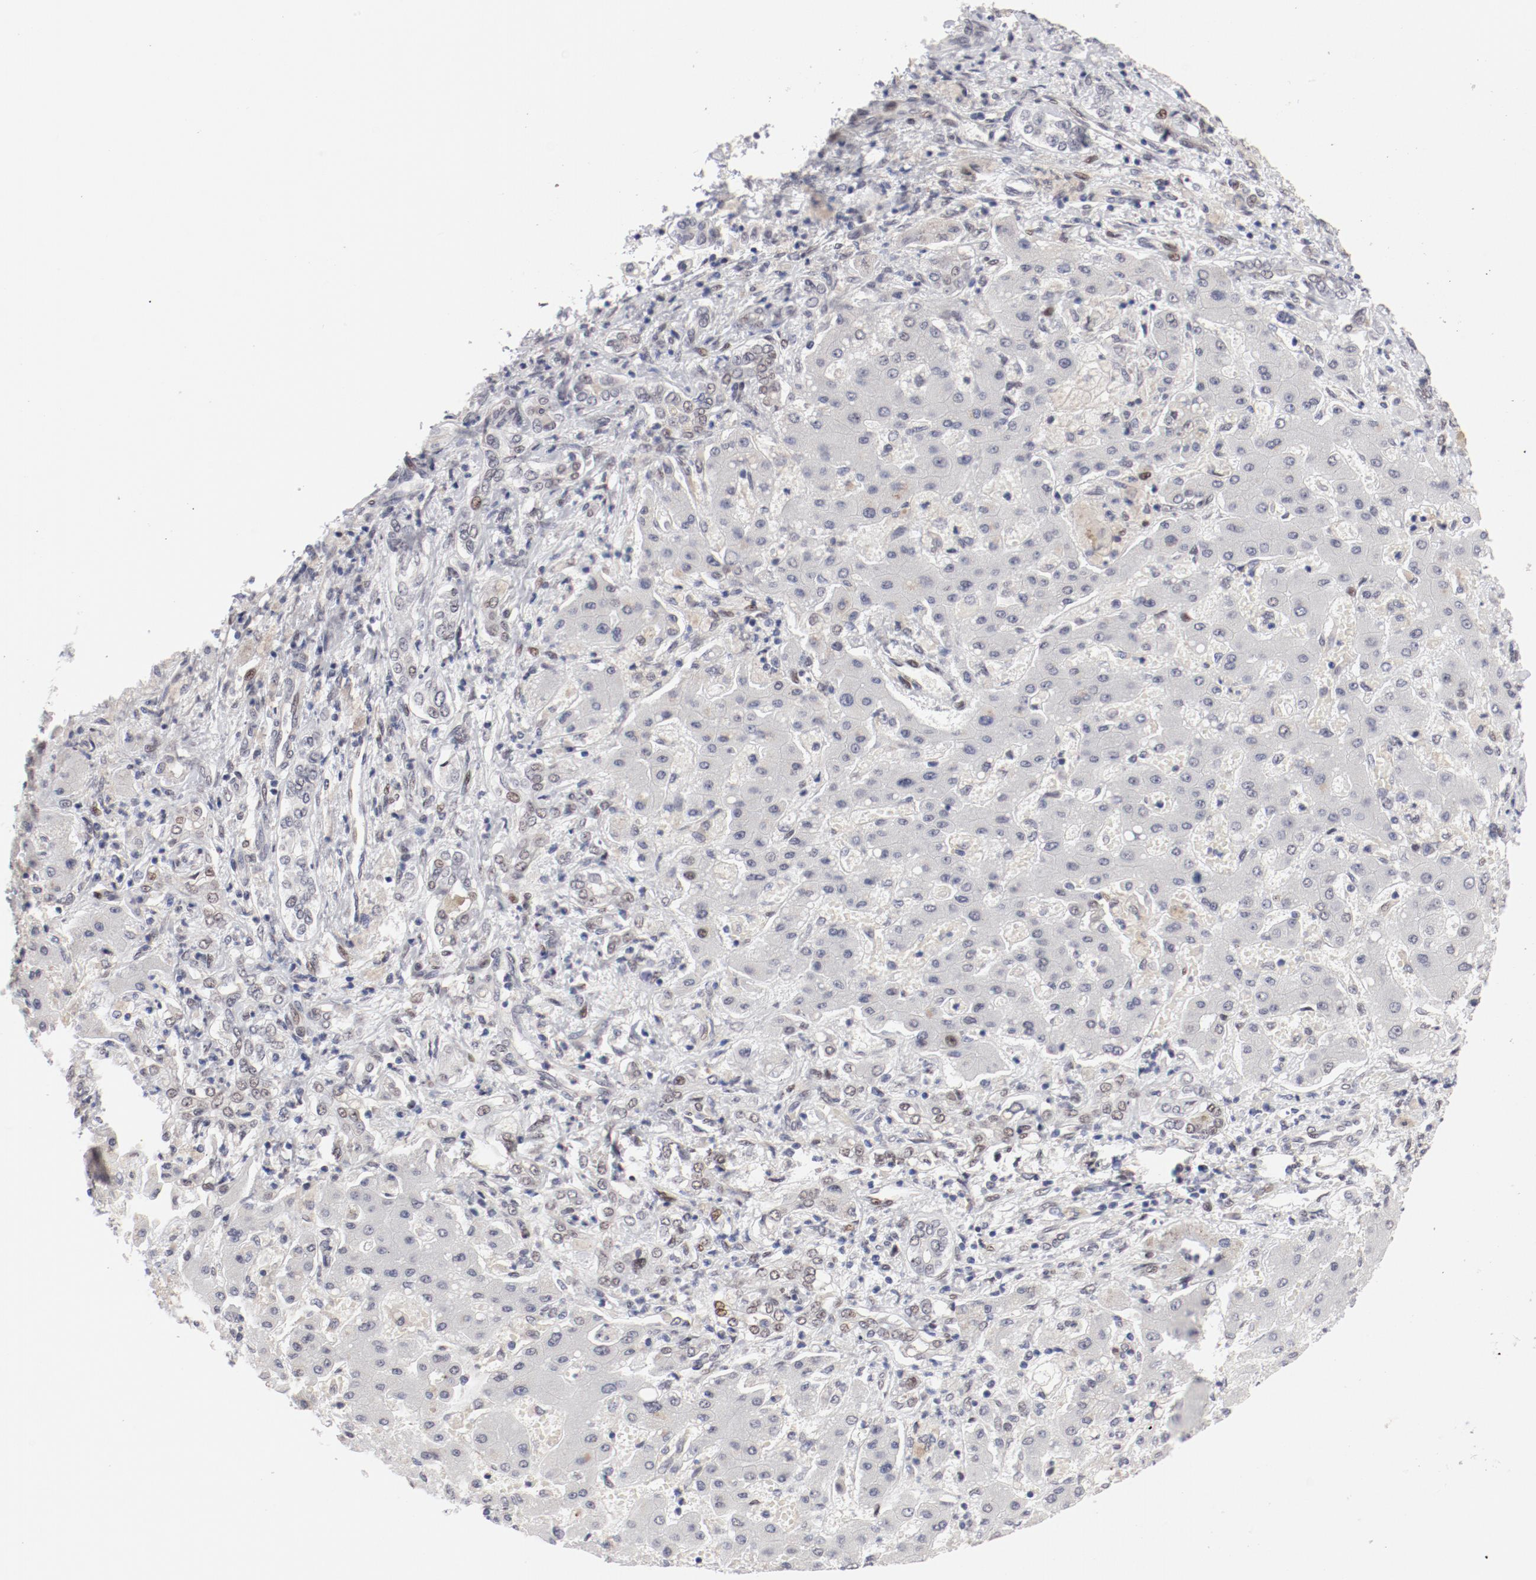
{"staining": {"intensity": "weak", "quantity": "<25%", "location": "nuclear"}, "tissue": "liver cancer", "cell_type": "Tumor cells", "image_type": "cancer", "snomed": [{"axis": "morphology", "description": "Cholangiocarcinoma"}, {"axis": "topography", "description": "Liver"}], "caption": "IHC histopathology image of human liver cancer stained for a protein (brown), which demonstrates no positivity in tumor cells. (Brightfield microscopy of DAB (3,3'-diaminobenzidine) immunohistochemistry at high magnification).", "gene": "FSCB", "patient": {"sex": "male", "age": 50}}